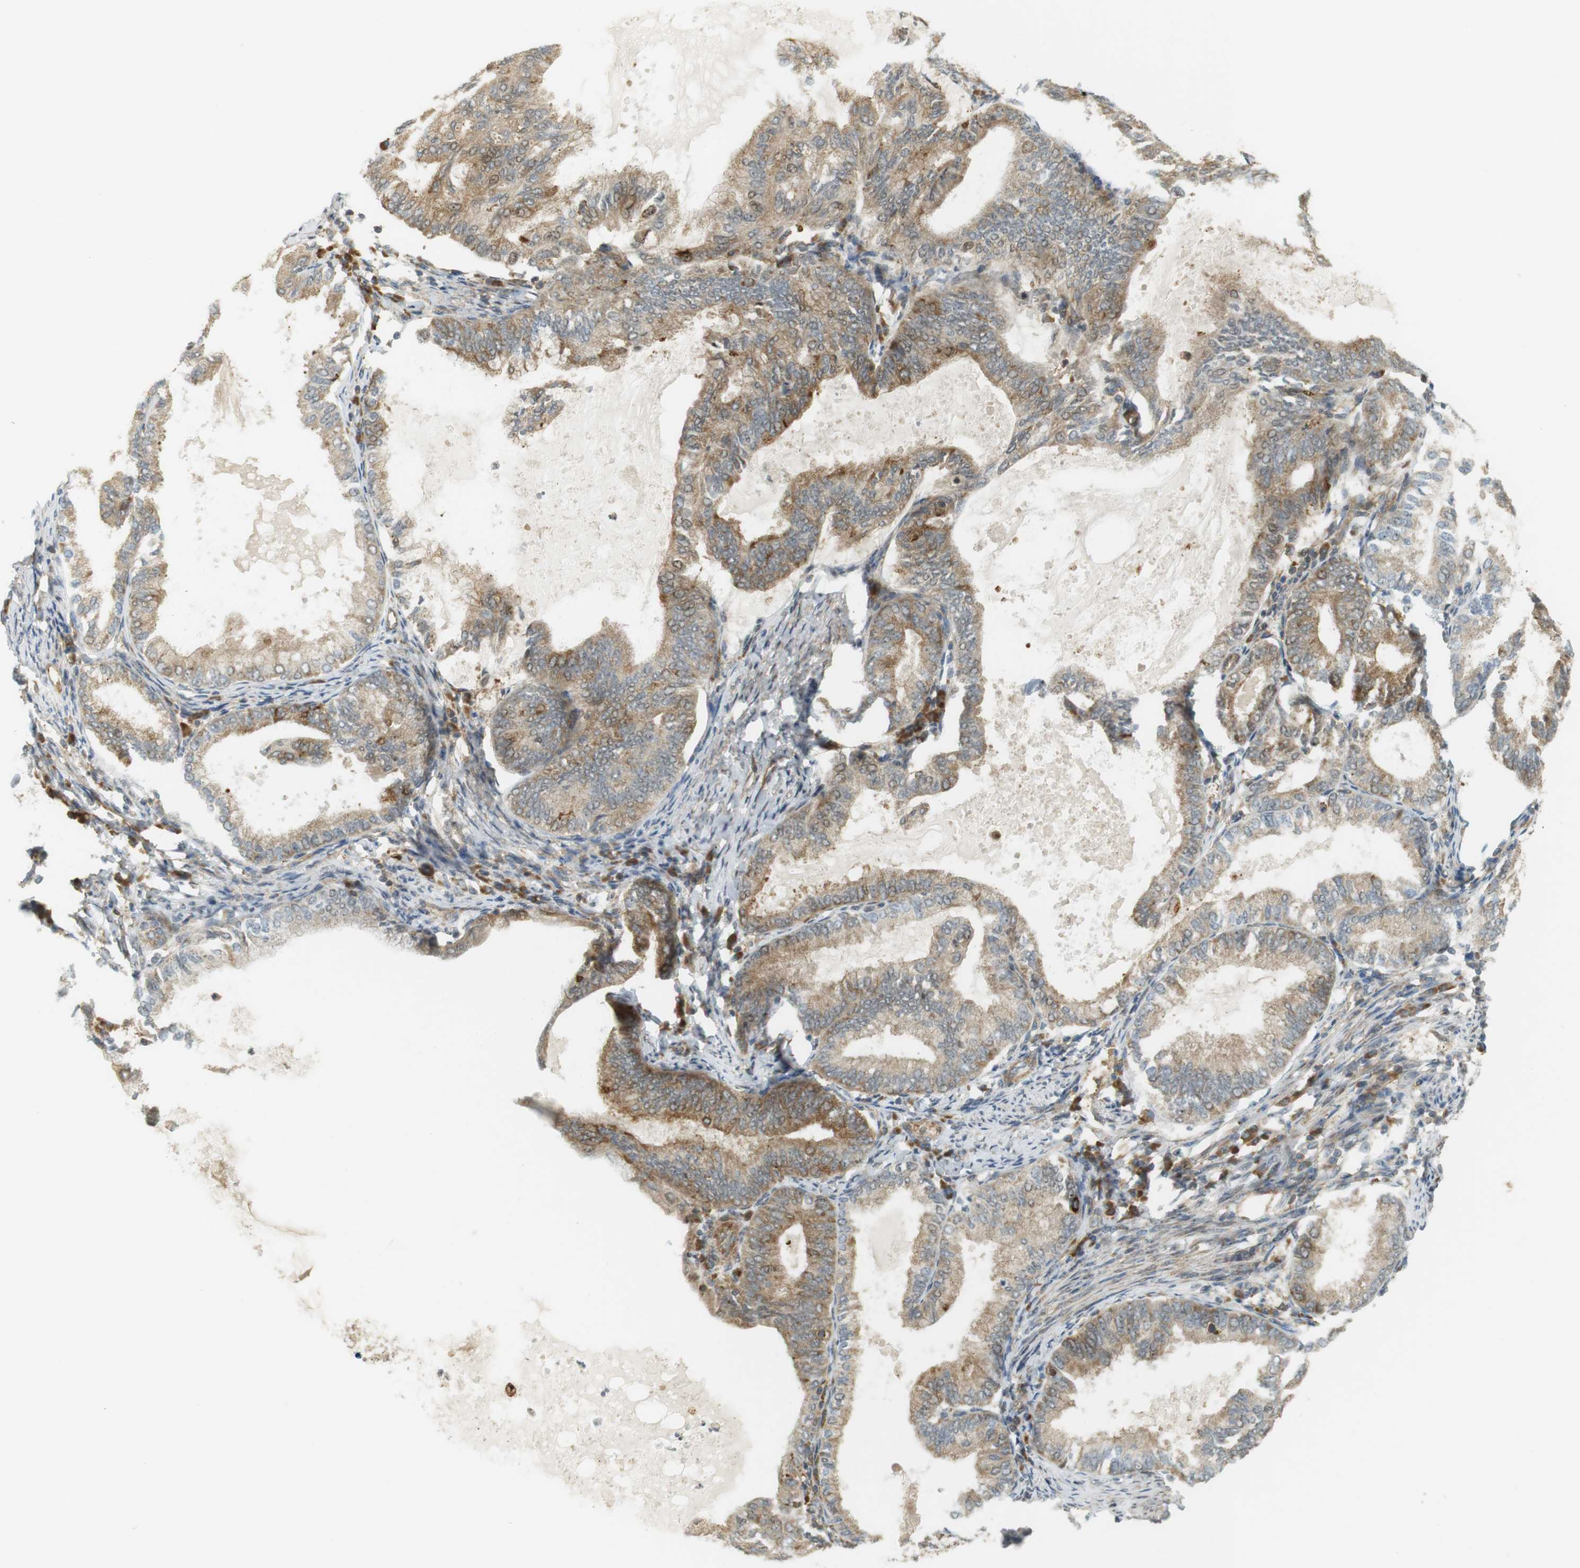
{"staining": {"intensity": "moderate", "quantity": "25%-75%", "location": "cytoplasmic/membranous,nuclear"}, "tissue": "endometrial cancer", "cell_type": "Tumor cells", "image_type": "cancer", "snomed": [{"axis": "morphology", "description": "Adenocarcinoma, NOS"}, {"axis": "topography", "description": "Endometrium"}], "caption": "Immunohistochemical staining of endometrial cancer demonstrates medium levels of moderate cytoplasmic/membranous and nuclear protein staining in approximately 25%-75% of tumor cells.", "gene": "PA2G4", "patient": {"sex": "female", "age": 86}}